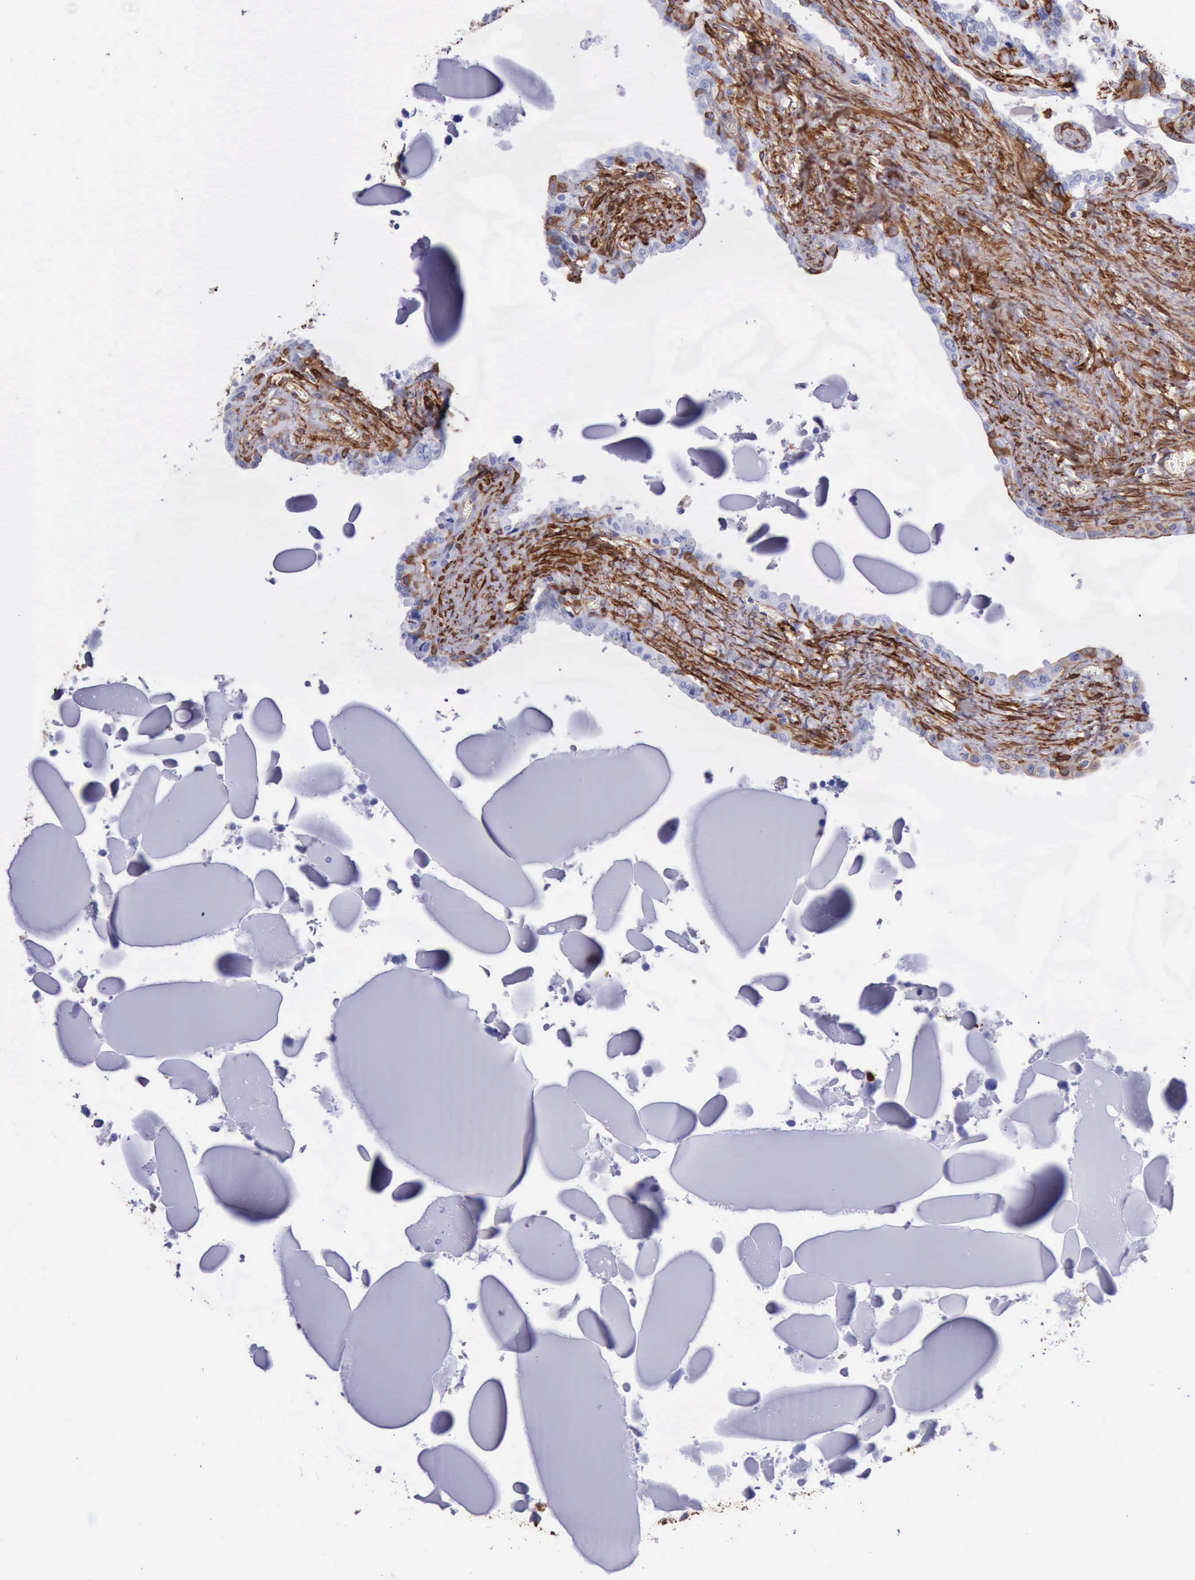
{"staining": {"intensity": "negative", "quantity": "none", "location": "none"}, "tissue": "seminal vesicle", "cell_type": "Glandular cells", "image_type": "normal", "snomed": [{"axis": "morphology", "description": "Normal tissue, NOS"}, {"axis": "morphology", "description": "Inflammation, NOS"}, {"axis": "topography", "description": "Urinary bladder"}, {"axis": "topography", "description": "Prostate"}, {"axis": "topography", "description": "Seminal veicle"}], "caption": "This is an IHC photomicrograph of normal seminal vesicle. There is no staining in glandular cells.", "gene": "FLNA", "patient": {"sex": "male", "age": 82}}